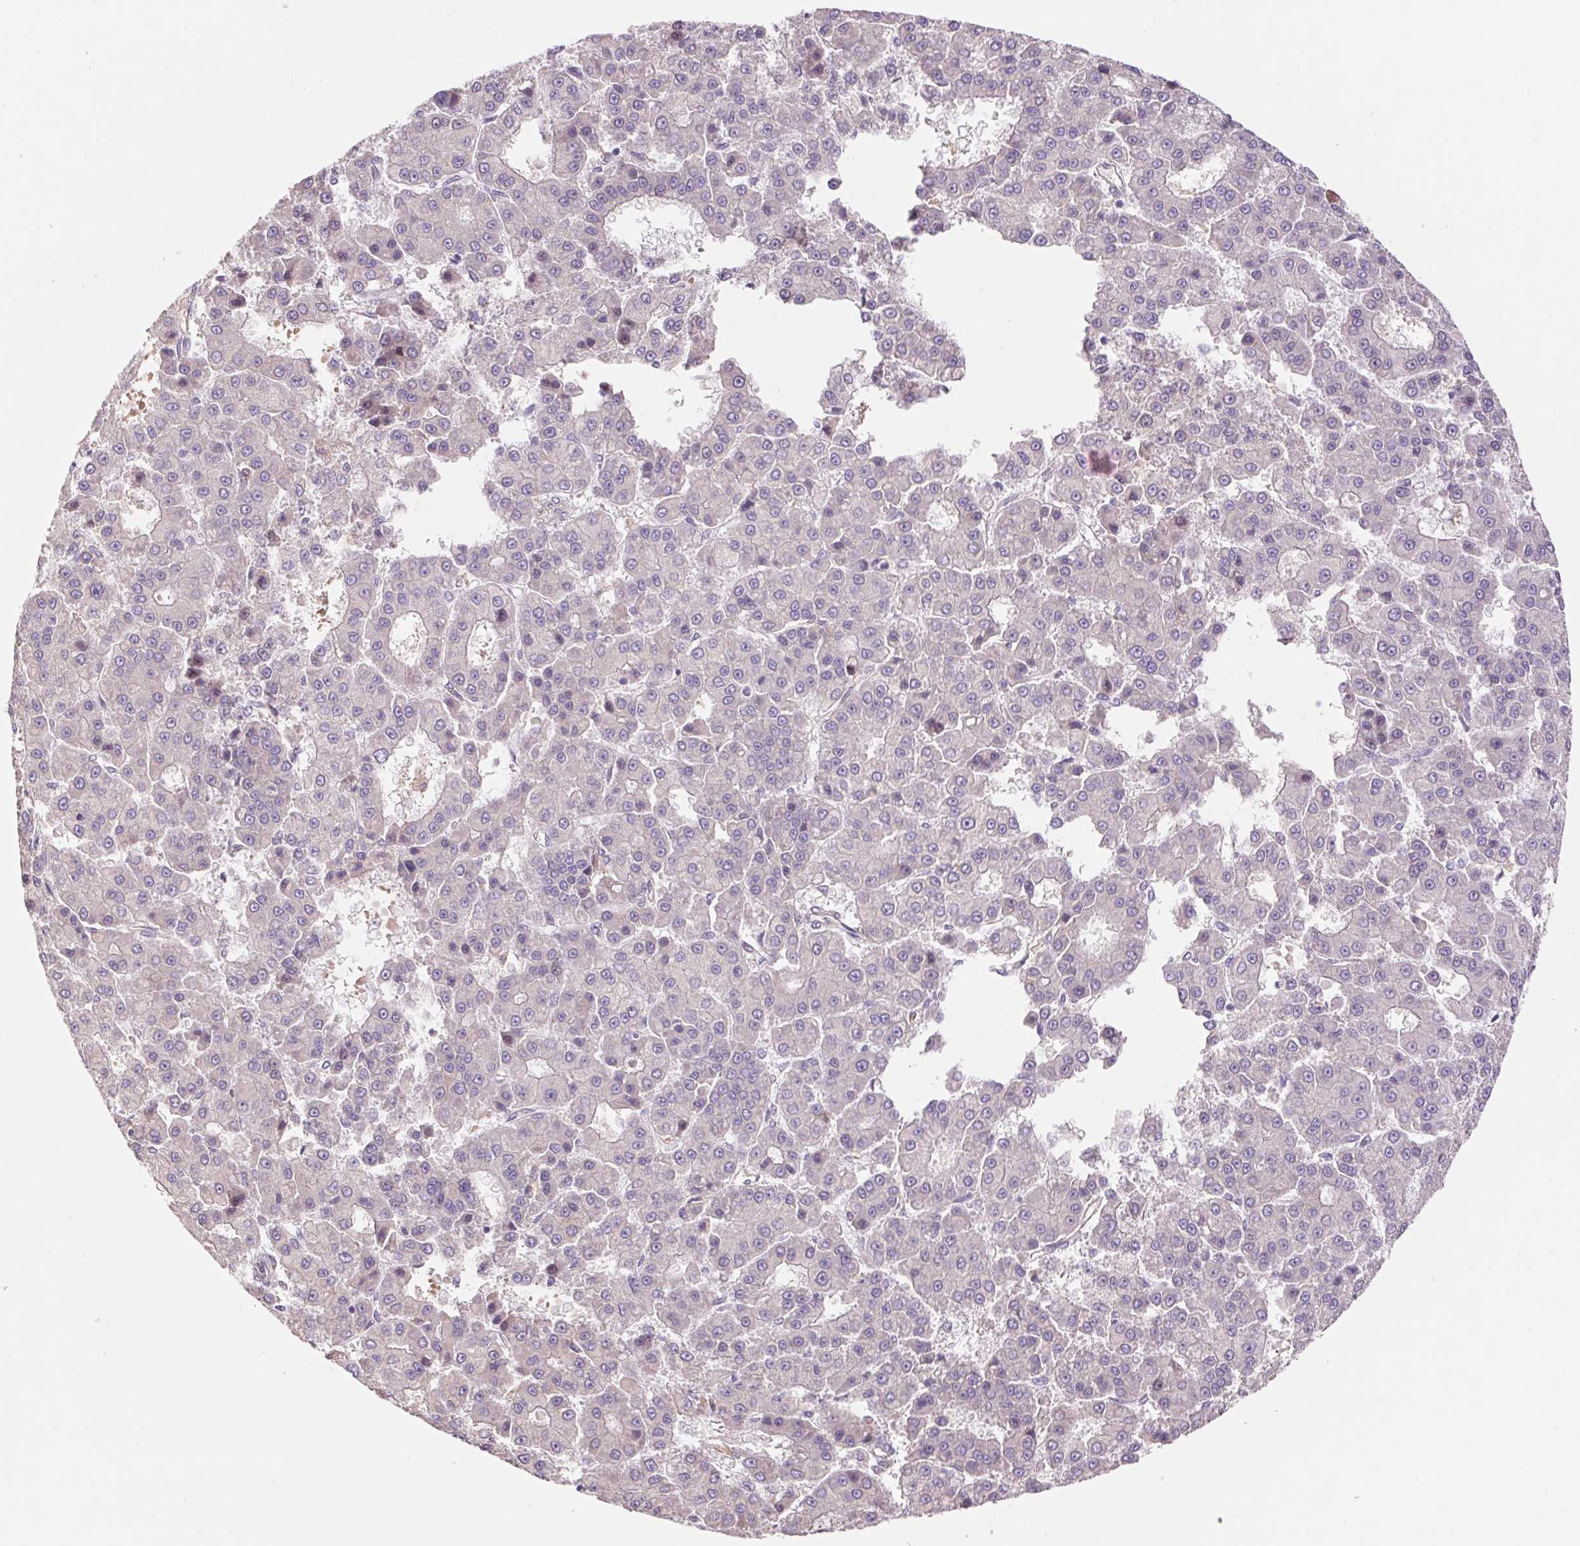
{"staining": {"intensity": "negative", "quantity": "none", "location": "none"}, "tissue": "liver cancer", "cell_type": "Tumor cells", "image_type": "cancer", "snomed": [{"axis": "morphology", "description": "Carcinoma, Hepatocellular, NOS"}, {"axis": "topography", "description": "Liver"}], "caption": "Immunohistochemical staining of human liver cancer displays no significant staining in tumor cells.", "gene": "KLHL20", "patient": {"sex": "male", "age": 70}}